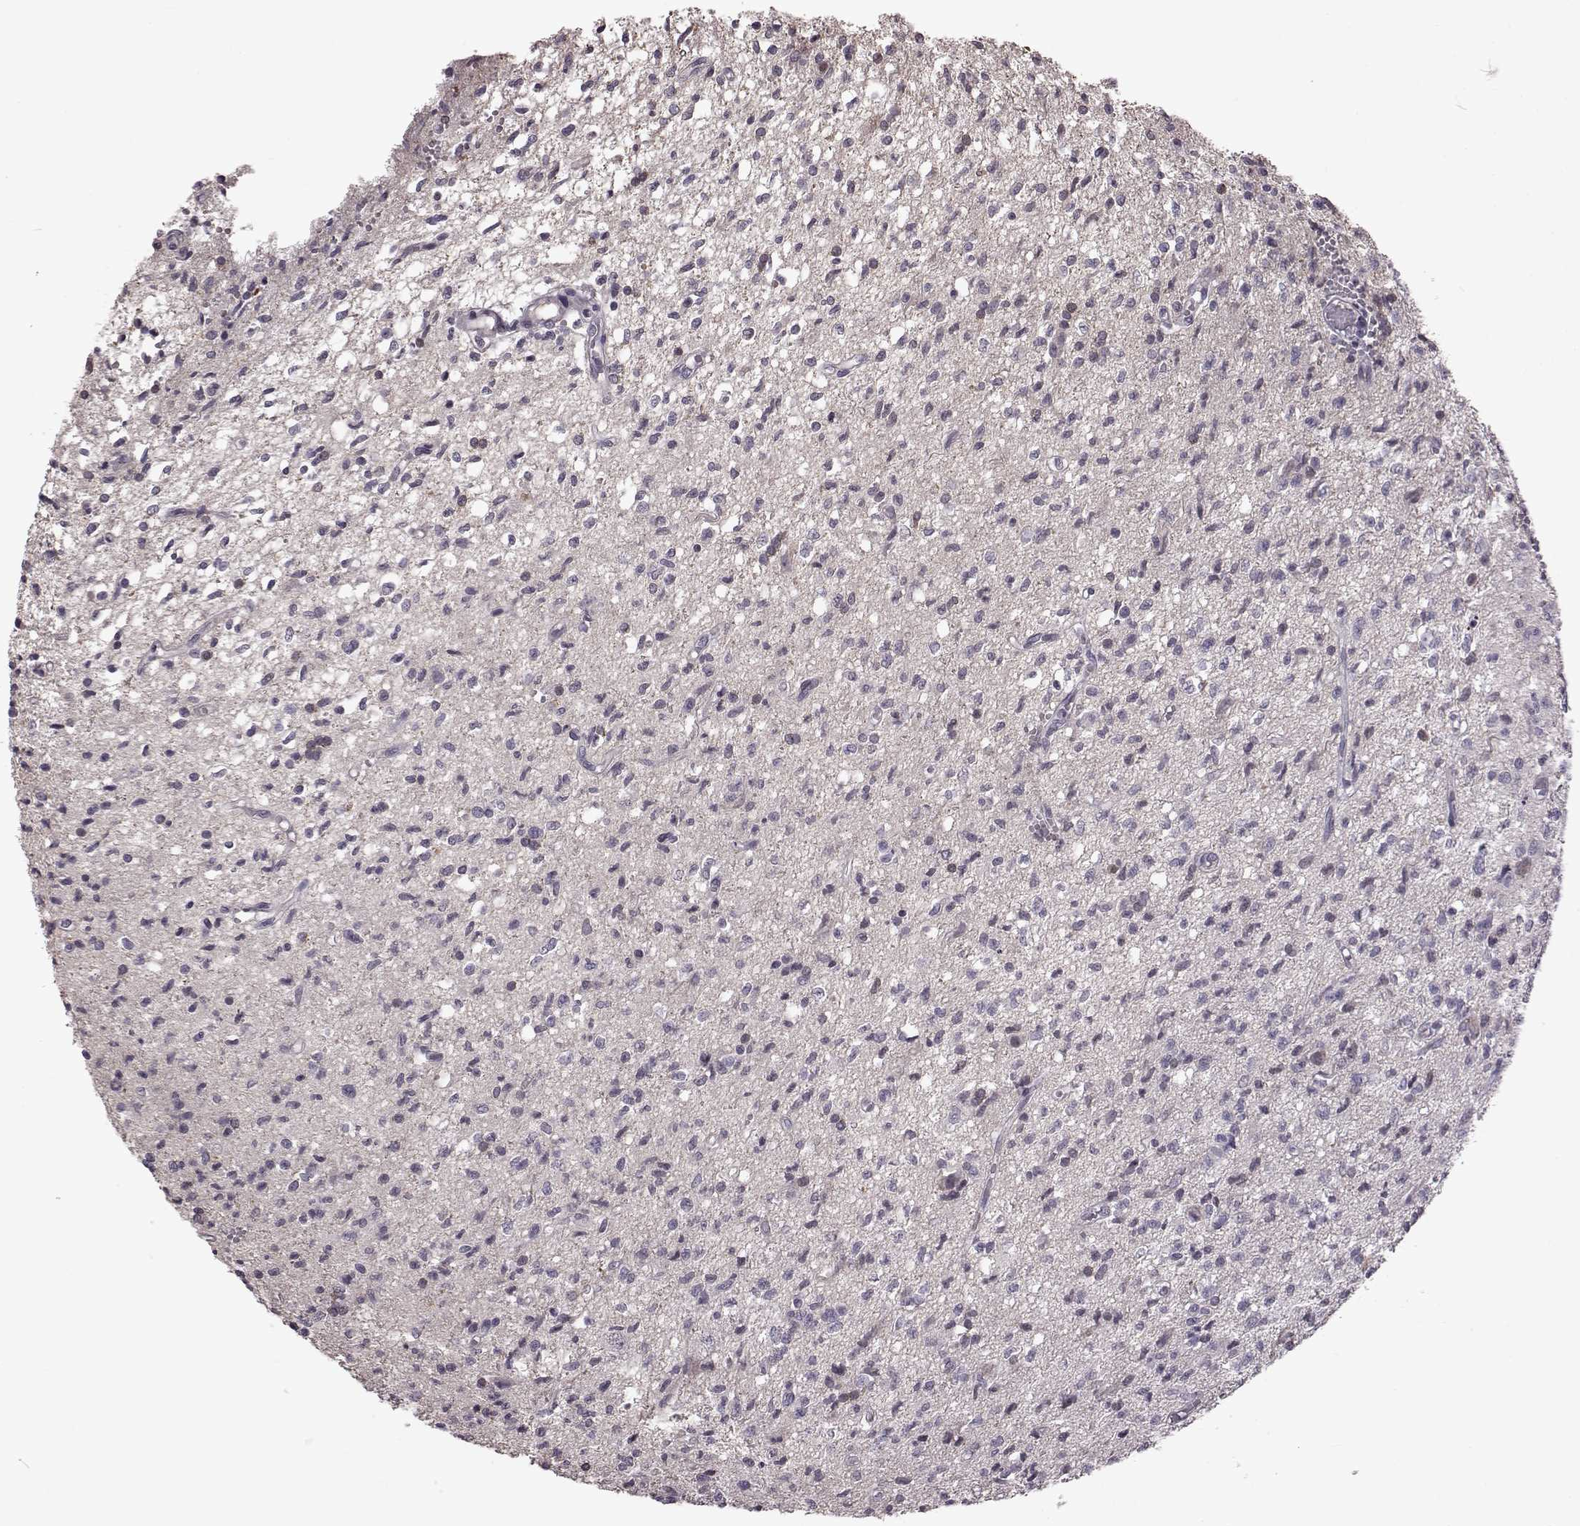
{"staining": {"intensity": "negative", "quantity": "none", "location": "none"}, "tissue": "glioma", "cell_type": "Tumor cells", "image_type": "cancer", "snomed": [{"axis": "morphology", "description": "Glioma, malignant, Low grade"}, {"axis": "topography", "description": "Brain"}], "caption": "IHC histopathology image of glioma stained for a protein (brown), which shows no staining in tumor cells.", "gene": "GAL", "patient": {"sex": "male", "age": 64}}